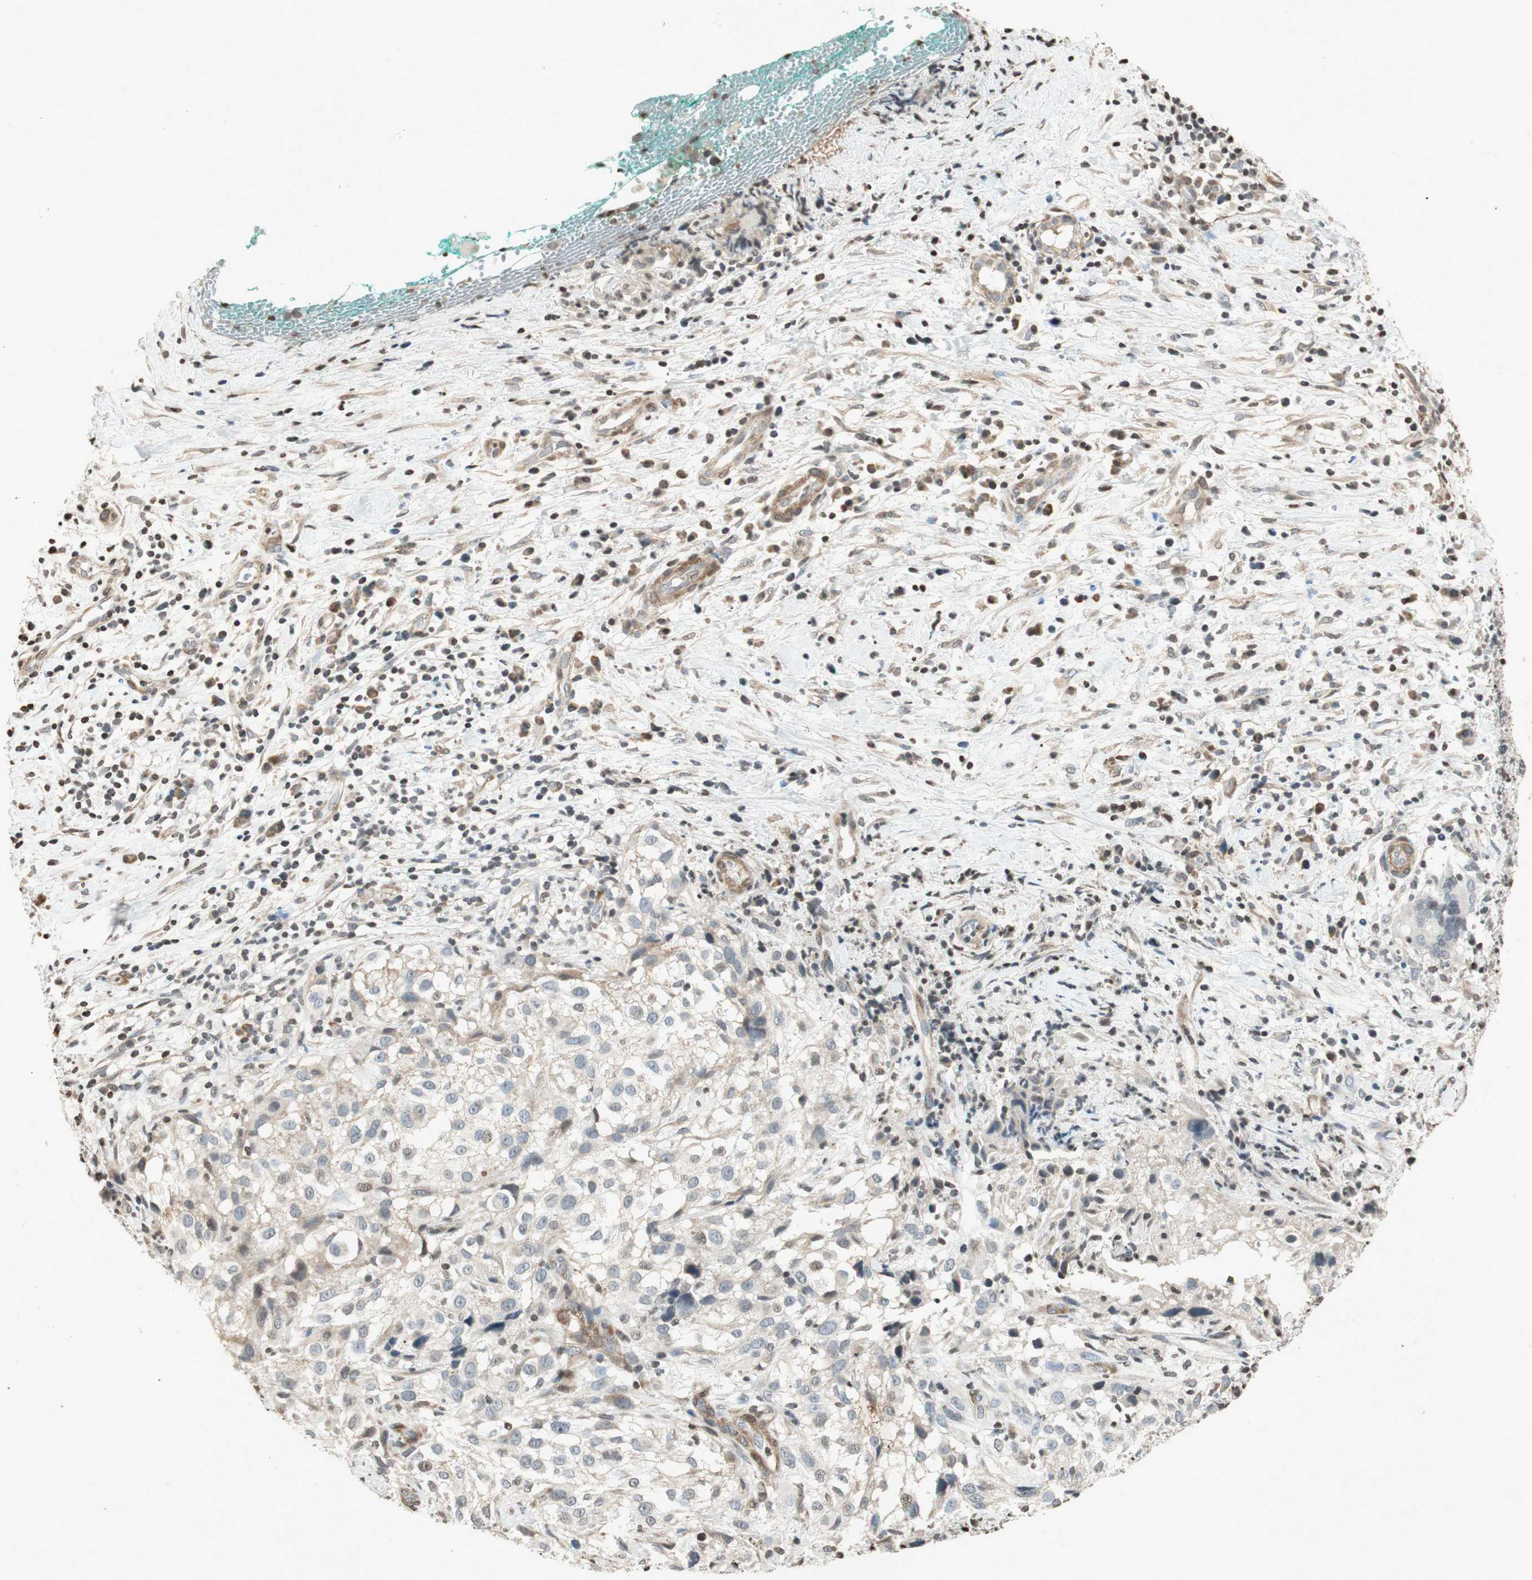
{"staining": {"intensity": "negative", "quantity": "none", "location": "none"}, "tissue": "melanoma", "cell_type": "Tumor cells", "image_type": "cancer", "snomed": [{"axis": "morphology", "description": "Necrosis, NOS"}, {"axis": "morphology", "description": "Malignant melanoma, NOS"}, {"axis": "topography", "description": "Skin"}], "caption": "IHC of melanoma shows no expression in tumor cells. The staining is performed using DAB (3,3'-diaminobenzidine) brown chromogen with nuclei counter-stained in using hematoxylin.", "gene": "PRKG1", "patient": {"sex": "female", "age": 87}}